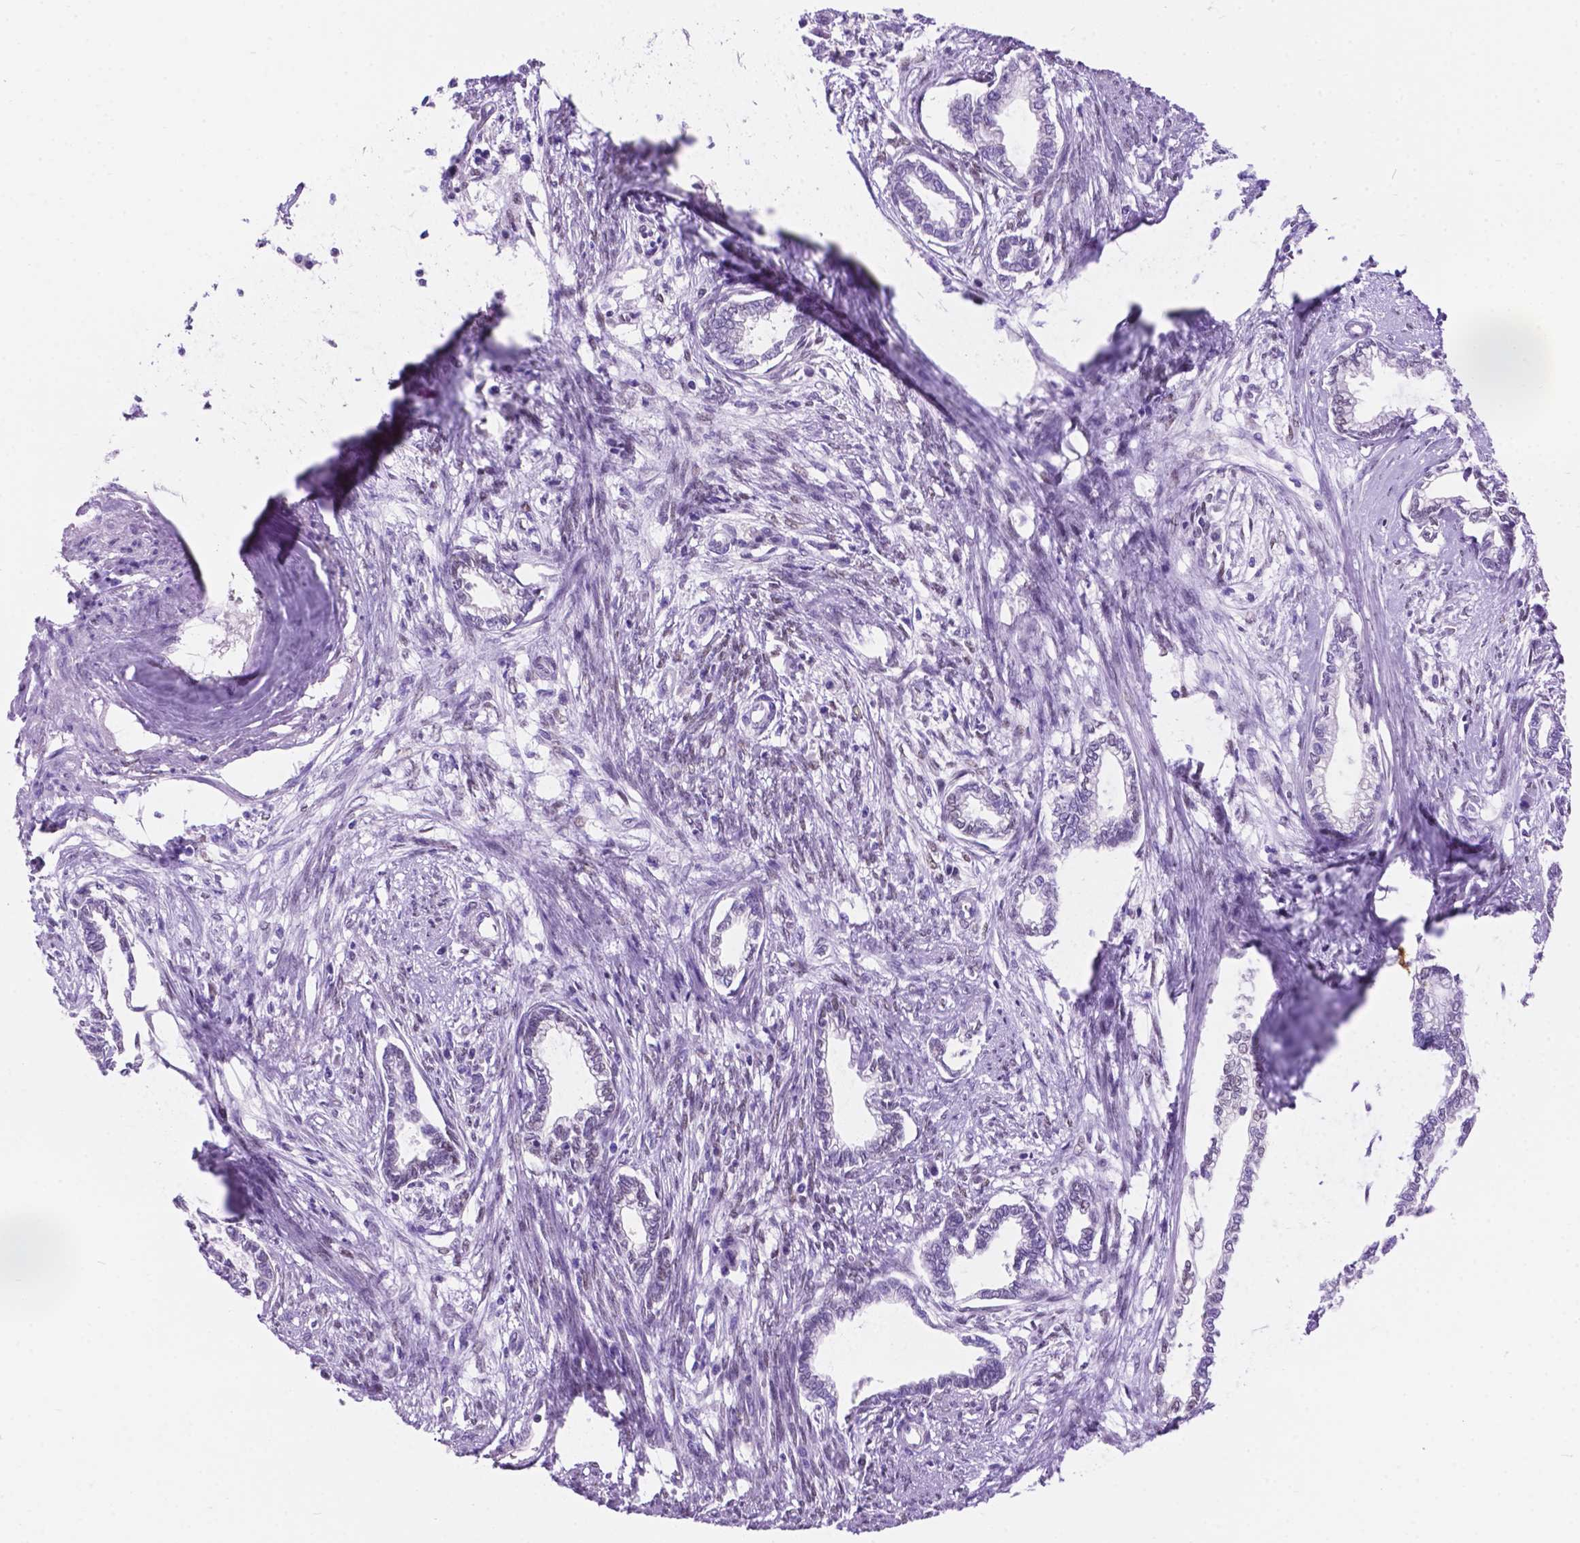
{"staining": {"intensity": "negative", "quantity": "none", "location": "none"}, "tissue": "cervical cancer", "cell_type": "Tumor cells", "image_type": "cancer", "snomed": [{"axis": "morphology", "description": "Adenocarcinoma, NOS"}, {"axis": "topography", "description": "Cervix"}], "caption": "Immunohistochemistry photomicrograph of neoplastic tissue: human adenocarcinoma (cervical) stained with DAB (3,3'-diaminobenzidine) exhibits no significant protein staining in tumor cells. (DAB (3,3'-diaminobenzidine) IHC visualized using brightfield microscopy, high magnification).", "gene": "TMEM210", "patient": {"sex": "female", "age": 62}}